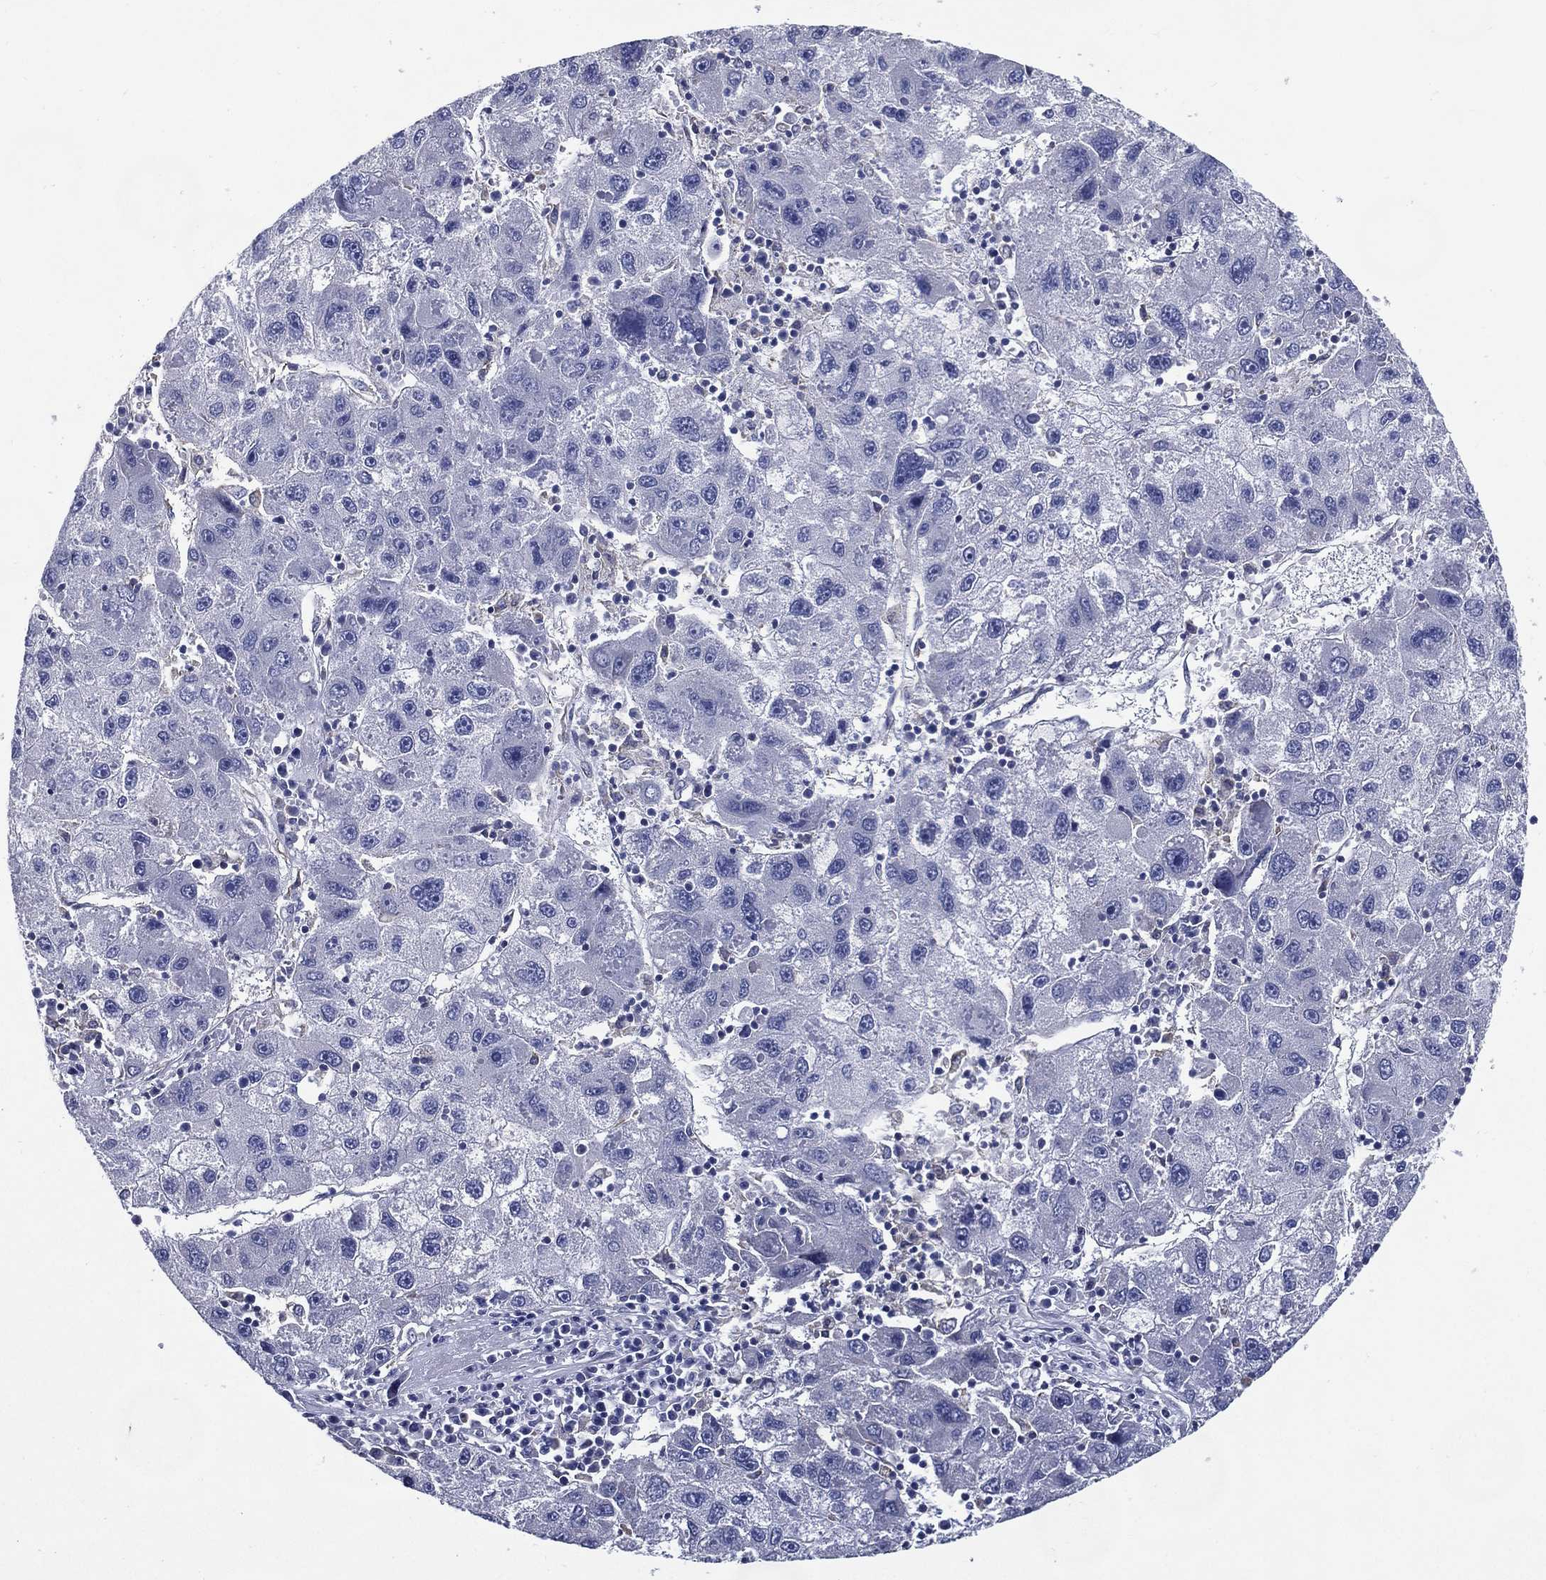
{"staining": {"intensity": "negative", "quantity": "none", "location": "none"}, "tissue": "liver cancer", "cell_type": "Tumor cells", "image_type": "cancer", "snomed": [{"axis": "morphology", "description": "Carcinoma, Hepatocellular, NOS"}, {"axis": "topography", "description": "Liver"}], "caption": "A micrograph of human hepatocellular carcinoma (liver) is negative for staining in tumor cells. (DAB IHC visualized using brightfield microscopy, high magnification).", "gene": "C19orf18", "patient": {"sex": "male", "age": 75}}